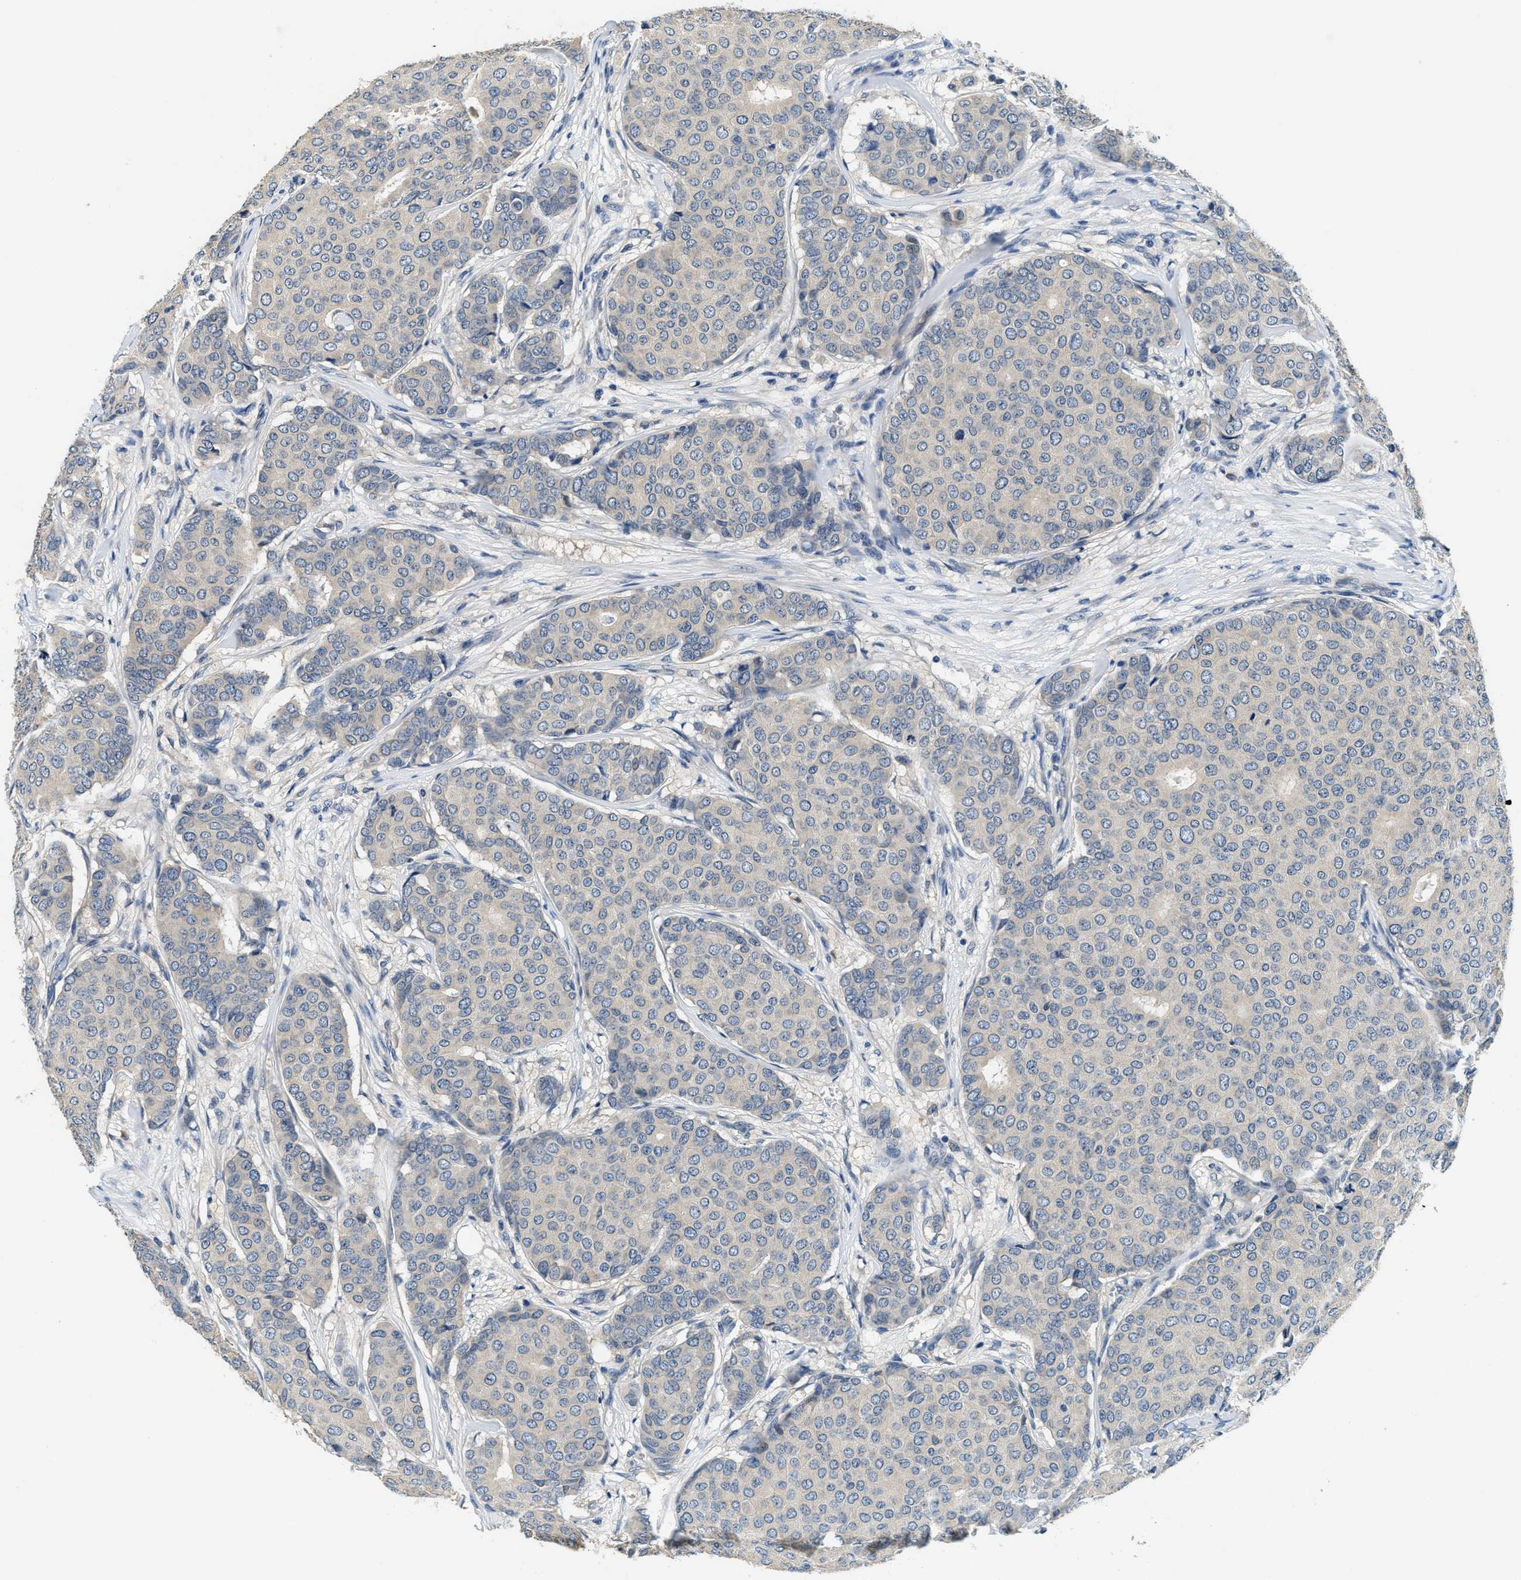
{"staining": {"intensity": "negative", "quantity": "none", "location": "none"}, "tissue": "breast cancer", "cell_type": "Tumor cells", "image_type": "cancer", "snomed": [{"axis": "morphology", "description": "Duct carcinoma"}, {"axis": "topography", "description": "Breast"}], "caption": "High magnification brightfield microscopy of breast cancer (invasive ductal carcinoma) stained with DAB (3,3'-diaminobenzidine) (brown) and counterstained with hematoxylin (blue): tumor cells show no significant staining.", "gene": "ALDH3A2", "patient": {"sex": "female", "age": 75}}